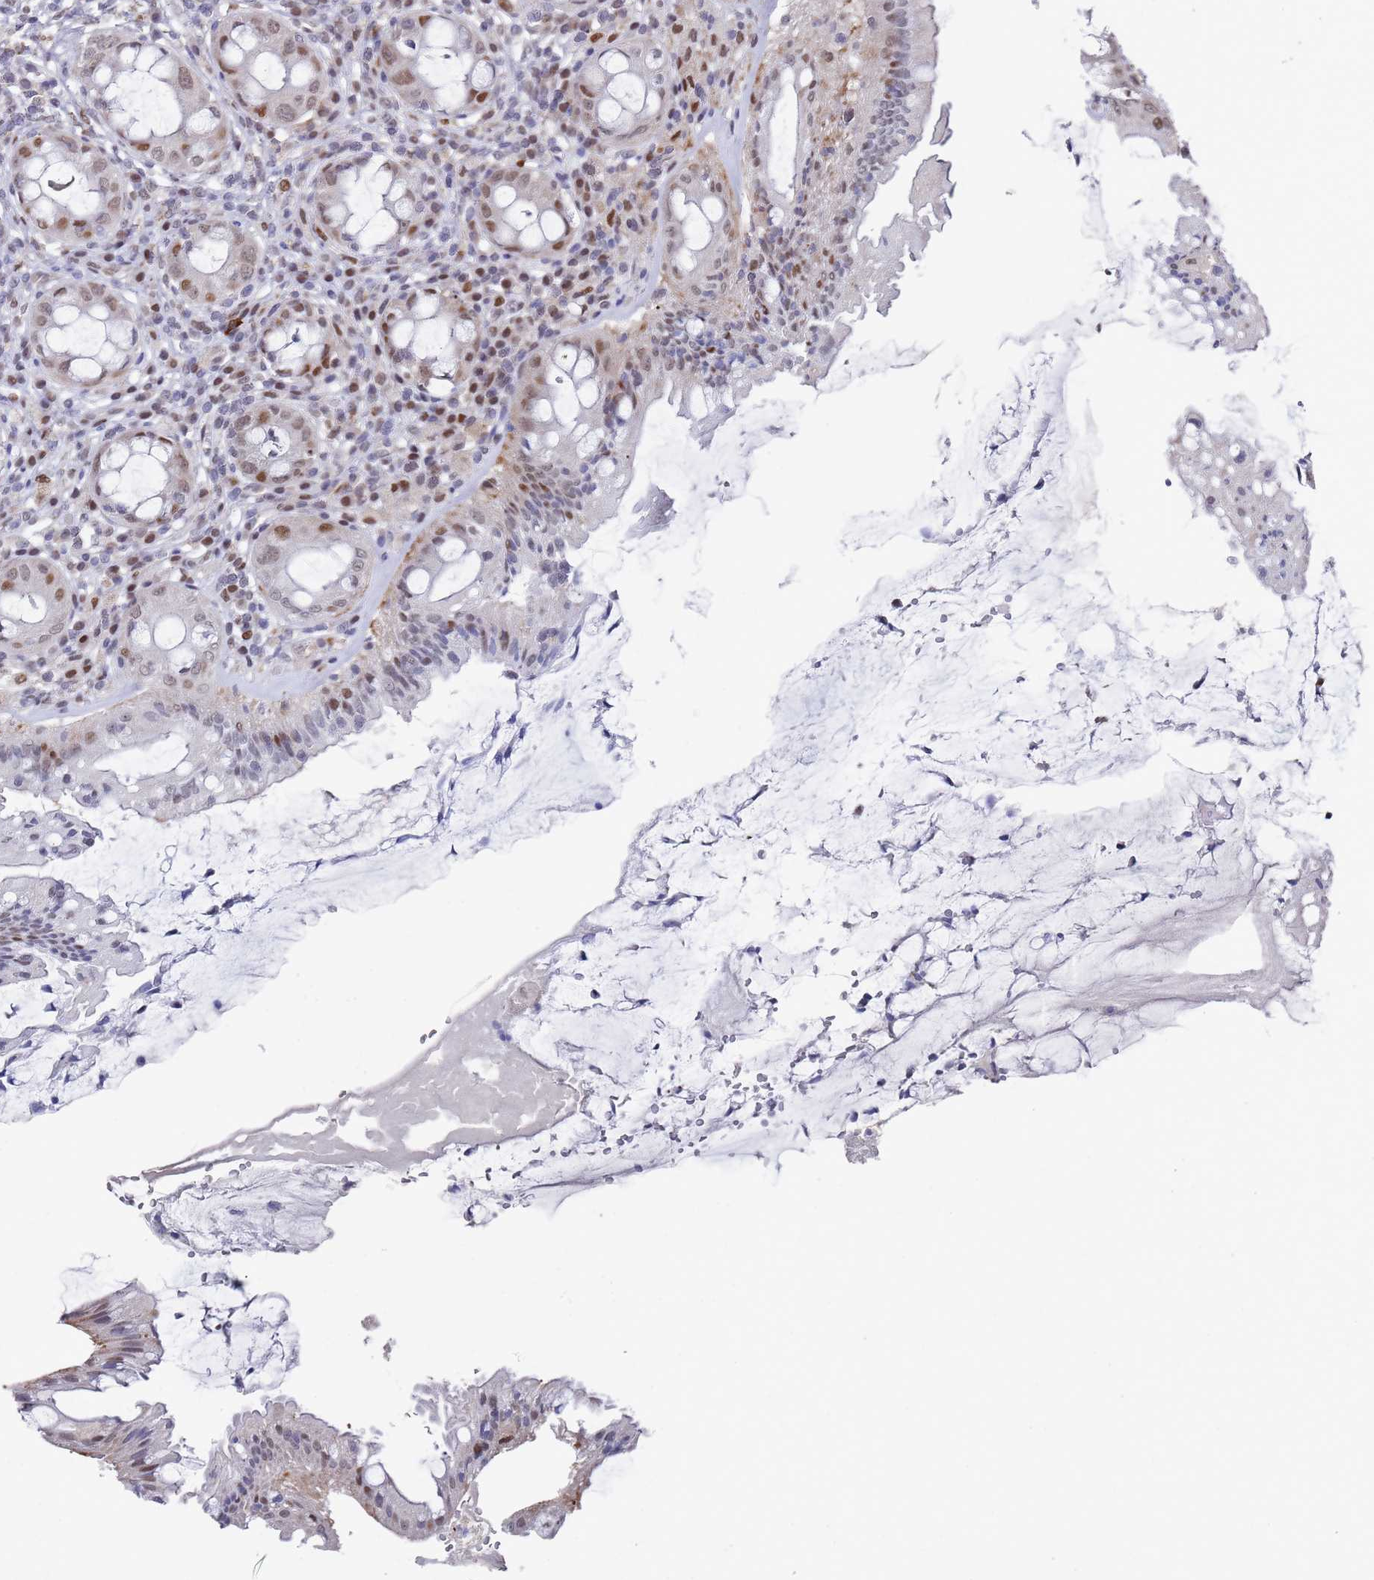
{"staining": {"intensity": "moderate", "quantity": "25%-75%", "location": "nuclear"}, "tissue": "rectum", "cell_type": "Glandular cells", "image_type": "normal", "snomed": [{"axis": "morphology", "description": "Normal tissue, NOS"}, {"axis": "topography", "description": "Rectum"}], "caption": "Immunohistochemistry of unremarkable rectum shows medium levels of moderate nuclear positivity in approximately 25%-75% of glandular cells. The staining was performed using DAB to visualize the protein expression in brown, while the nuclei were stained in blue with hematoxylin (Magnification: 20x).", "gene": "COPS6", "patient": {"sex": "female", "age": 57}}